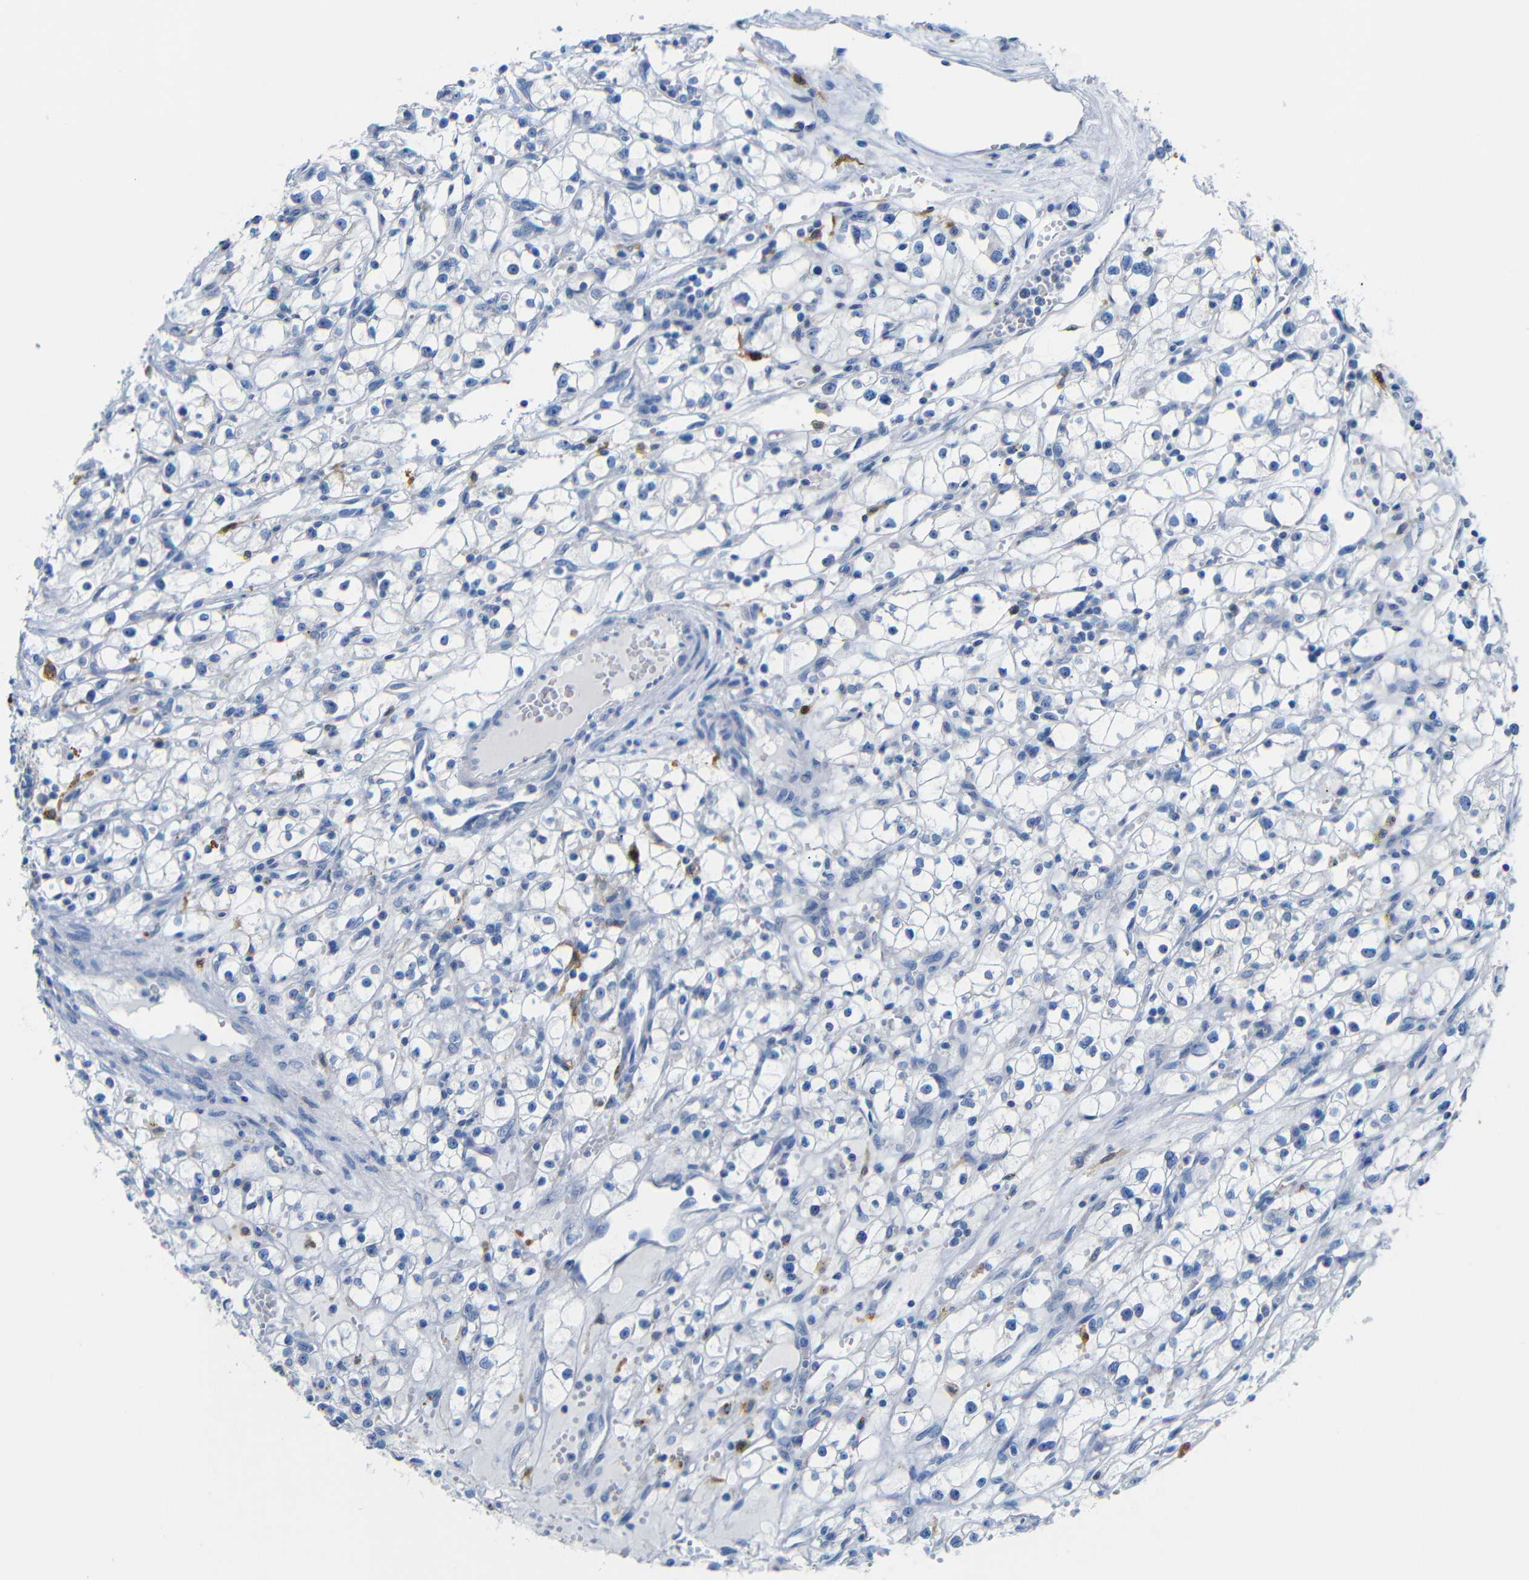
{"staining": {"intensity": "negative", "quantity": "none", "location": "none"}, "tissue": "renal cancer", "cell_type": "Tumor cells", "image_type": "cancer", "snomed": [{"axis": "morphology", "description": "Adenocarcinoma, NOS"}, {"axis": "topography", "description": "Kidney"}], "caption": "An image of adenocarcinoma (renal) stained for a protein exhibits no brown staining in tumor cells.", "gene": "C1orf210", "patient": {"sex": "male", "age": 56}}